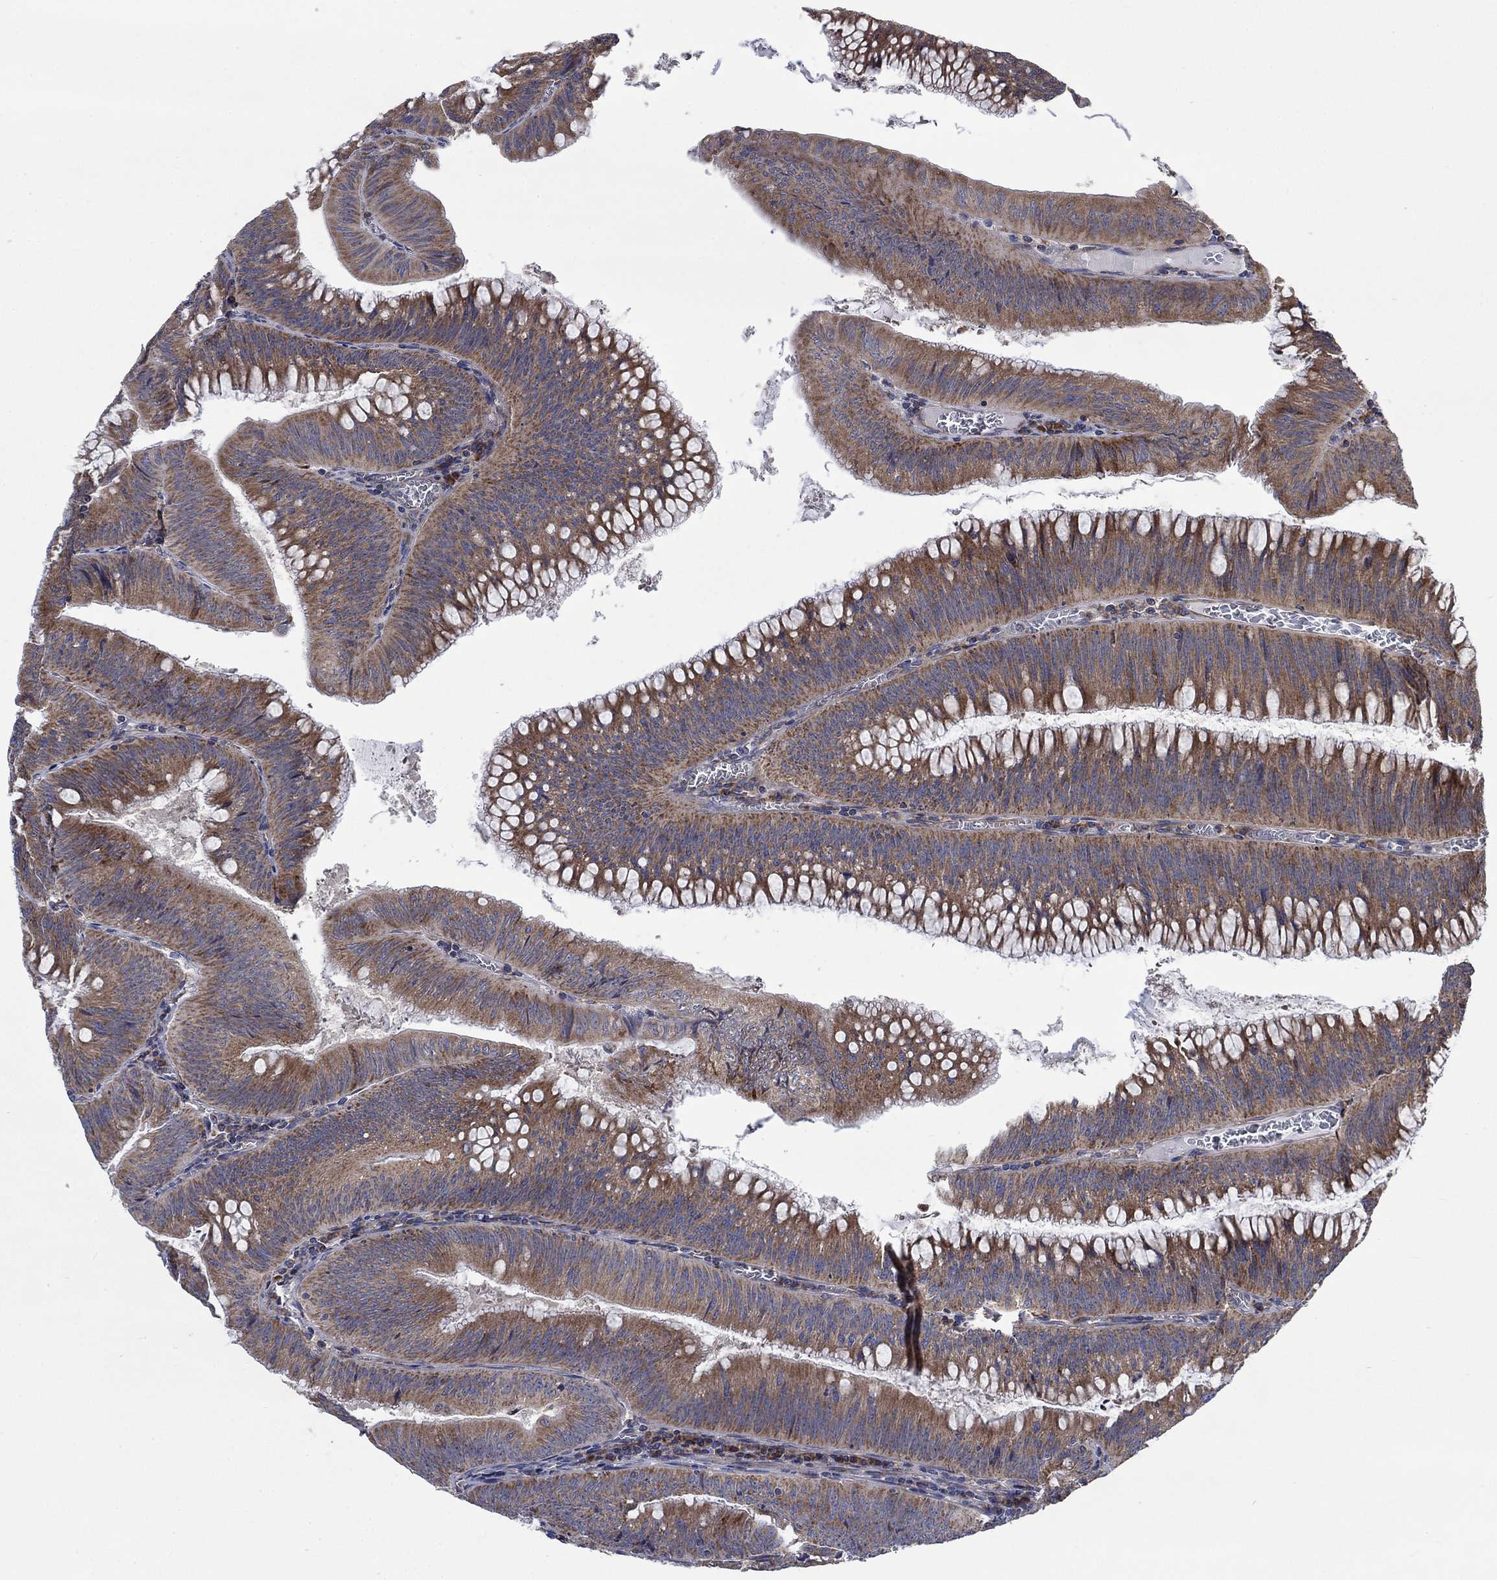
{"staining": {"intensity": "moderate", "quantity": ">75%", "location": "cytoplasmic/membranous"}, "tissue": "colorectal cancer", "cell_type": "Tumor cells", "image_type": "cancer", "snomed": [{"axis": "morphology", "description": "Adenocarcinoma, NOS"}, {"axis": "topography", "description": "Rectum"}], "caption": "Approximately >75% of tumor cells in adenocarcinoma (colorectal) reveal moderate cytoplasmic/membranous protein staining as visualized by brown immunohistochemical staining.", "gene": "RPLP0", "patient": {"sex": "female", "age": 72}}